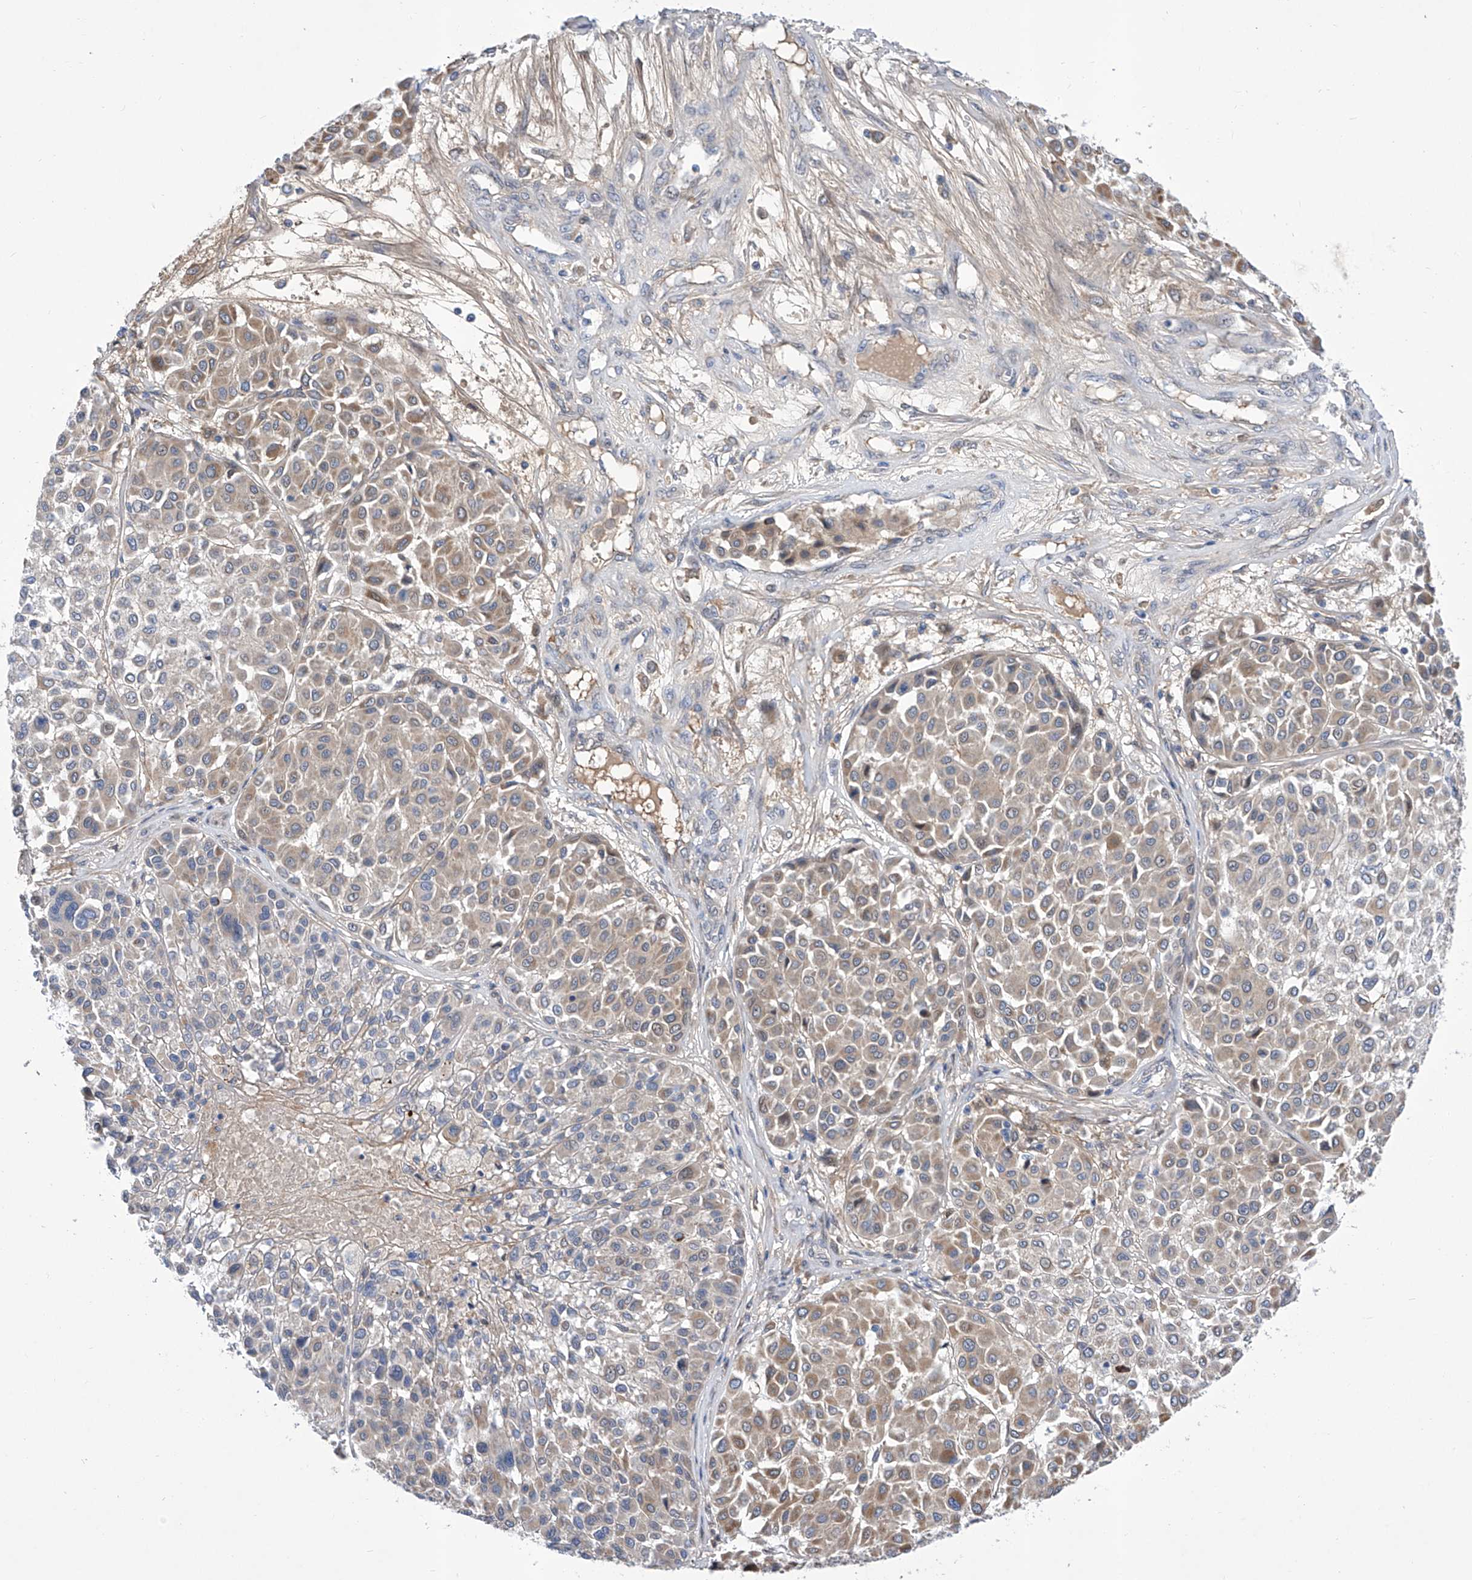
{"staining": {"intensity": "weak", "quantity": "25%-75%", "location": "cytoplasmic/membranous"}, "tissue": "melanoma", "cell_type": "Tumor cells", "image_type": "cancer", "snomed": [{"axis": "morphology", "description": "Malignant melanoma, Metastatic site"}, {"axis": "topography", "description": "Soft tissue"}], "caption": "DAB (3,3'-diaminobenzidine) immunohistochemical staining of melanoma shows weak cytoplasmic/membranous protein positivity in approximately 25%-75% of tumor cells.", "gene": "SRBD1", "patient": {"sex": "male", "age": 41}}